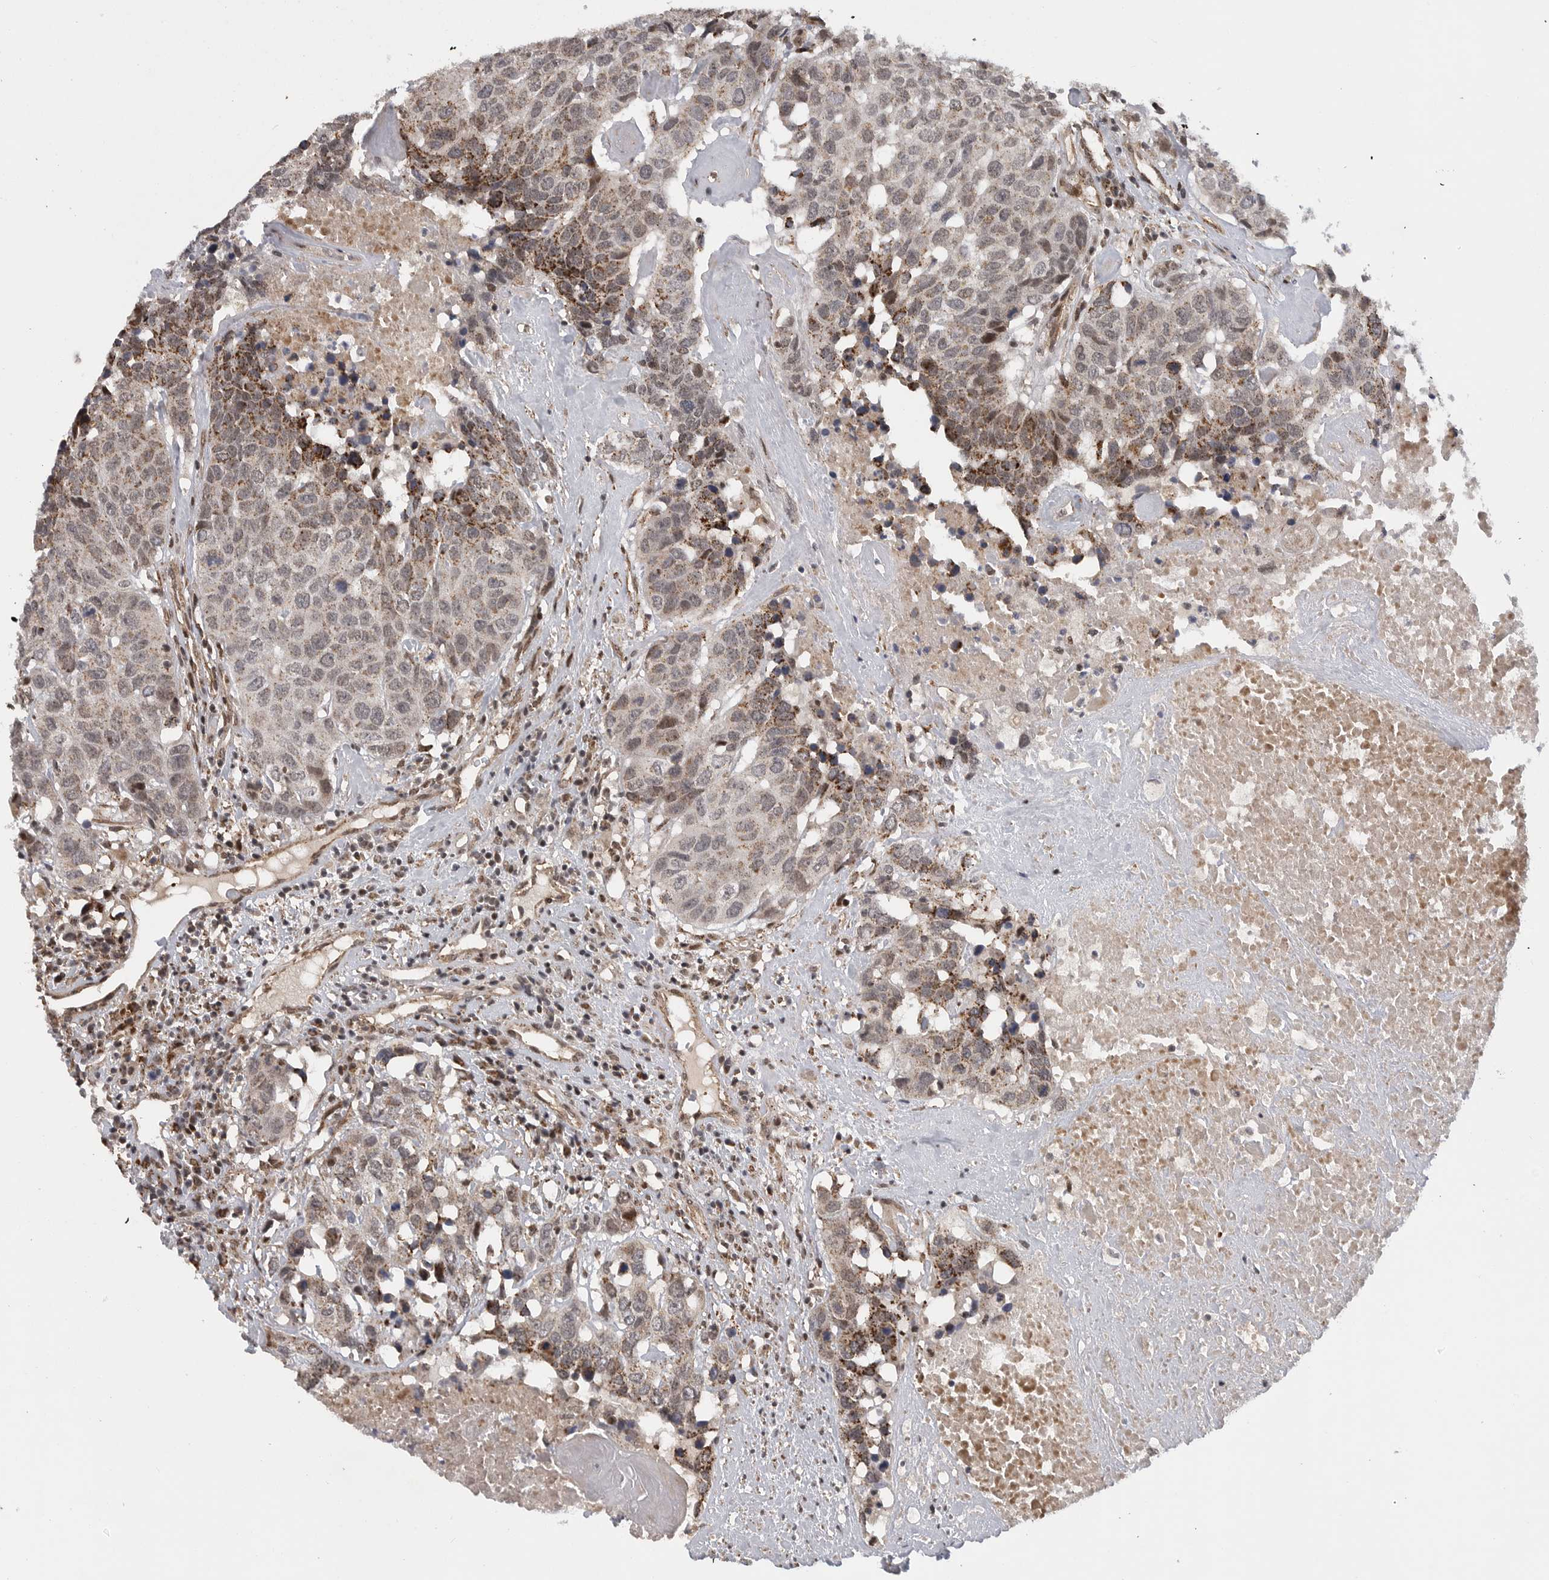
{"staining": {"intensity": "moderate", "quantity": "25%-75%", "location": "cytoplasmic/membranous"}, "tissue": "head and neck cancer", "cell_type": "Tumor cells", "image_type": "cancer", "snomed": [{"axis": "morphology", "description": "Squamous cell carcinoma, NOS"}, {"axis": "topography", "description": "Head-Neck"}], "caption": "Protein expression analysis of head and neck cancer reveals moderate cytoplasmic/membranous staining in approximately 25%-75% of tumor cells.", "gene": "TMPRSS11F", "patient": {"sex": "male", "age": 66}}